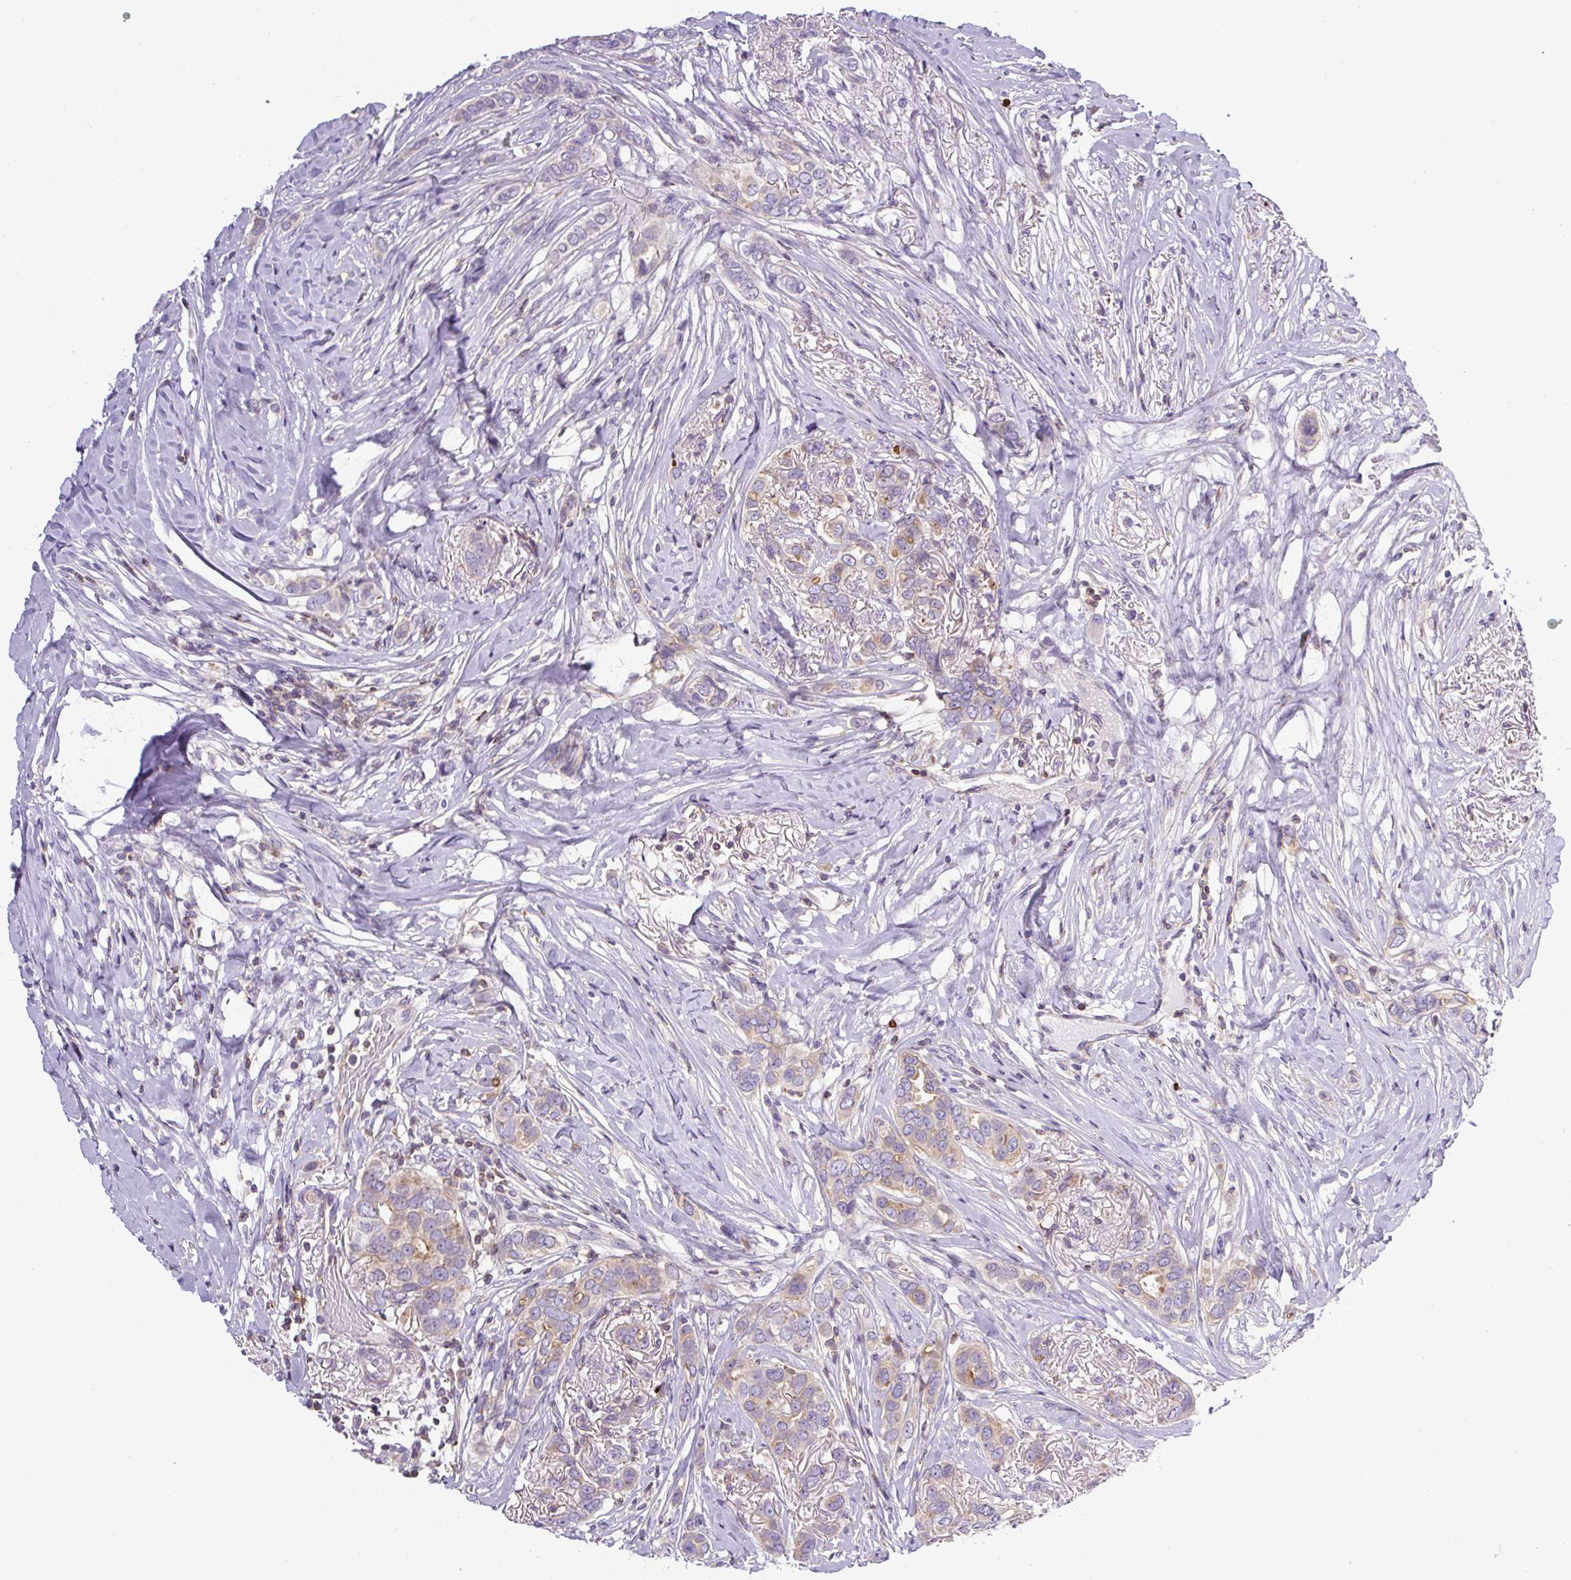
{"staining": {"intensity": "weak", "quantity": "25%-75%", "location": "cytoplasmic/membranous"}, "tissue": "breast cancer", "cell_type": "Tumor cells", "image_type": "cancer", "snomed": [{"axis": "morphology", "description": "Lobular carcinoma"}, {"axis": "topography", "description": "Breast"}], "caption": "IHC histopathology image of human breast cancer (lobular carcinoma) stained for a protein (brown), which reveals low levels of weak cytoplasmic/membranous staining in approximately 25%-75% of tumor cells.", "gene": "PIP5KL1", "patient": {"sex": "female", "age": 51}}